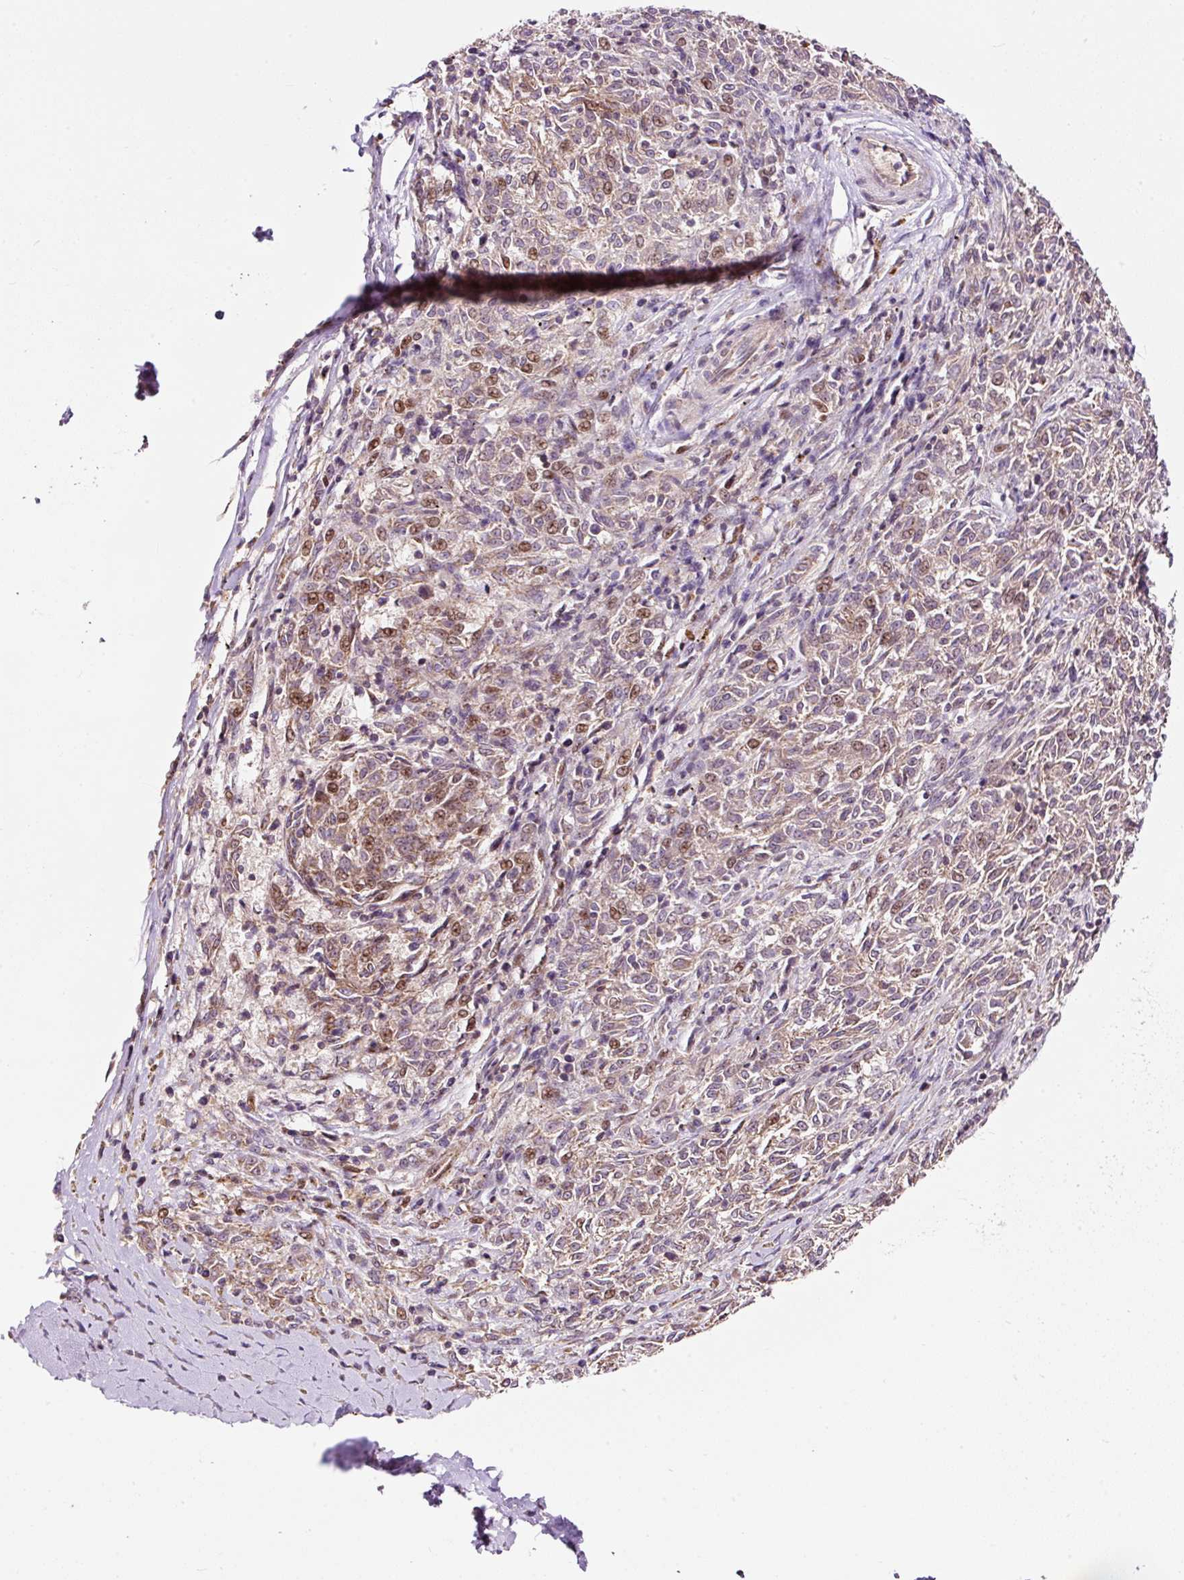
{"staining": {"intensity": "moderate", "quantity": "25%-75%", "location": "cytoplasmic/membranous,nuclear"}, "tissue": "melanoma", "cell_type": "Tumor cells", "image_type": "cancer", "snomed": [{"axis": "morphology", "description": "Malignant melanoma, NOS"}, {"axis": "topography", "description": "Skin"}], "caption": "The image demonstrates a brown stain indicating the presence of a protein in the cytoplasmic/membranous and nuclear of tumor cells in malignant melanoma.", "gene": "BOLA3", "patient": {"sex": "female", "age": 72}}